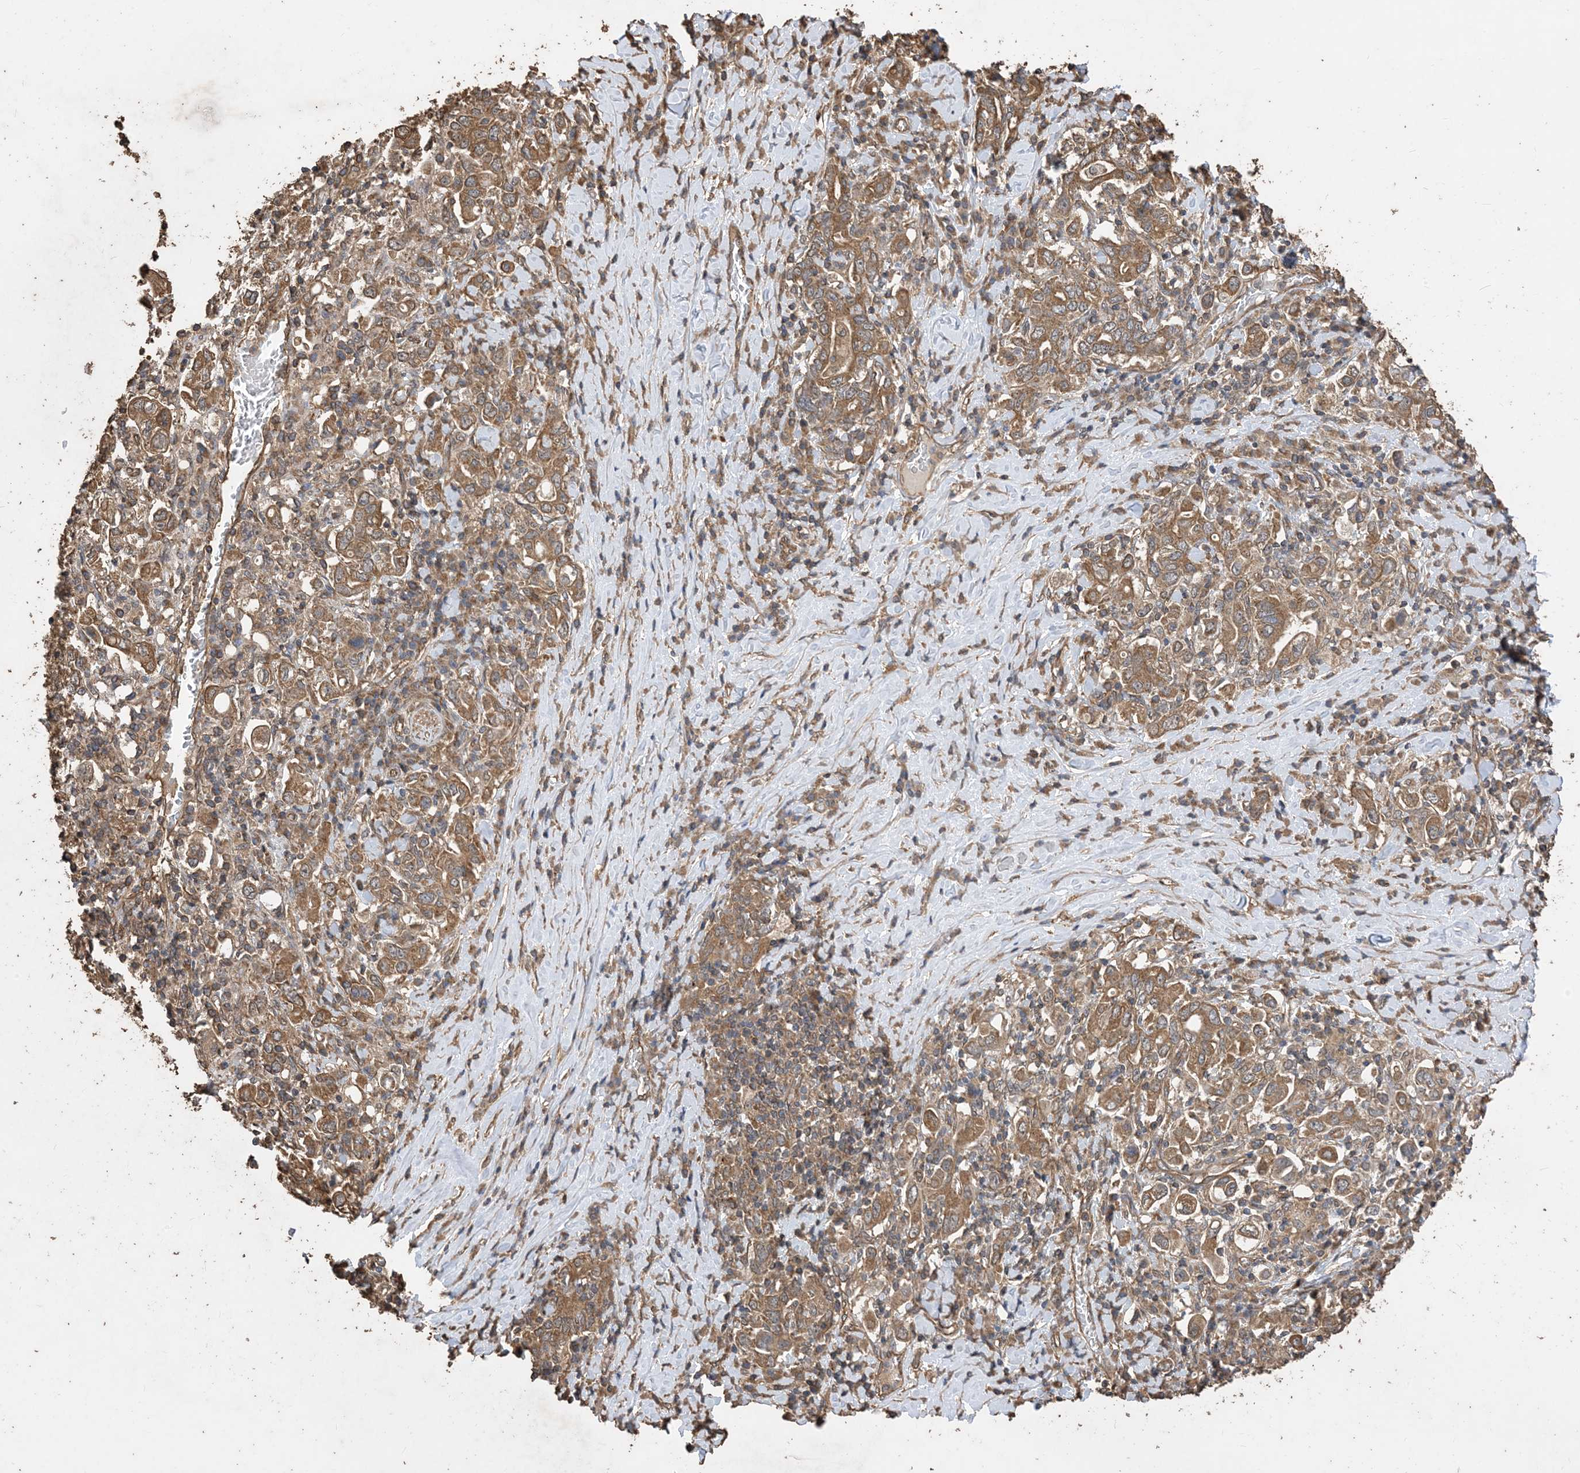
{"staining": {"intensity": "moderate", "quantity": ">75%", "location": "cytoplasmic/membranous"}, "tissue": "stomach cancer", "cell_type": "Tumor cells", "image_type": "cancer", "snomed": [{"axis": "morphology", "description": "Adenocarcinoma, NOS"}, {"axis": "topography", "description": "Stomach, upper"}], "caption": "Tumor cells reveal medium levels of moderate cytoplasmic/membranous staining in approximately >75% of cells in human stomach adenocarcinoma.", "gene": "ZKSCAN5", "patient": {"sex": "male", "age": 62}}